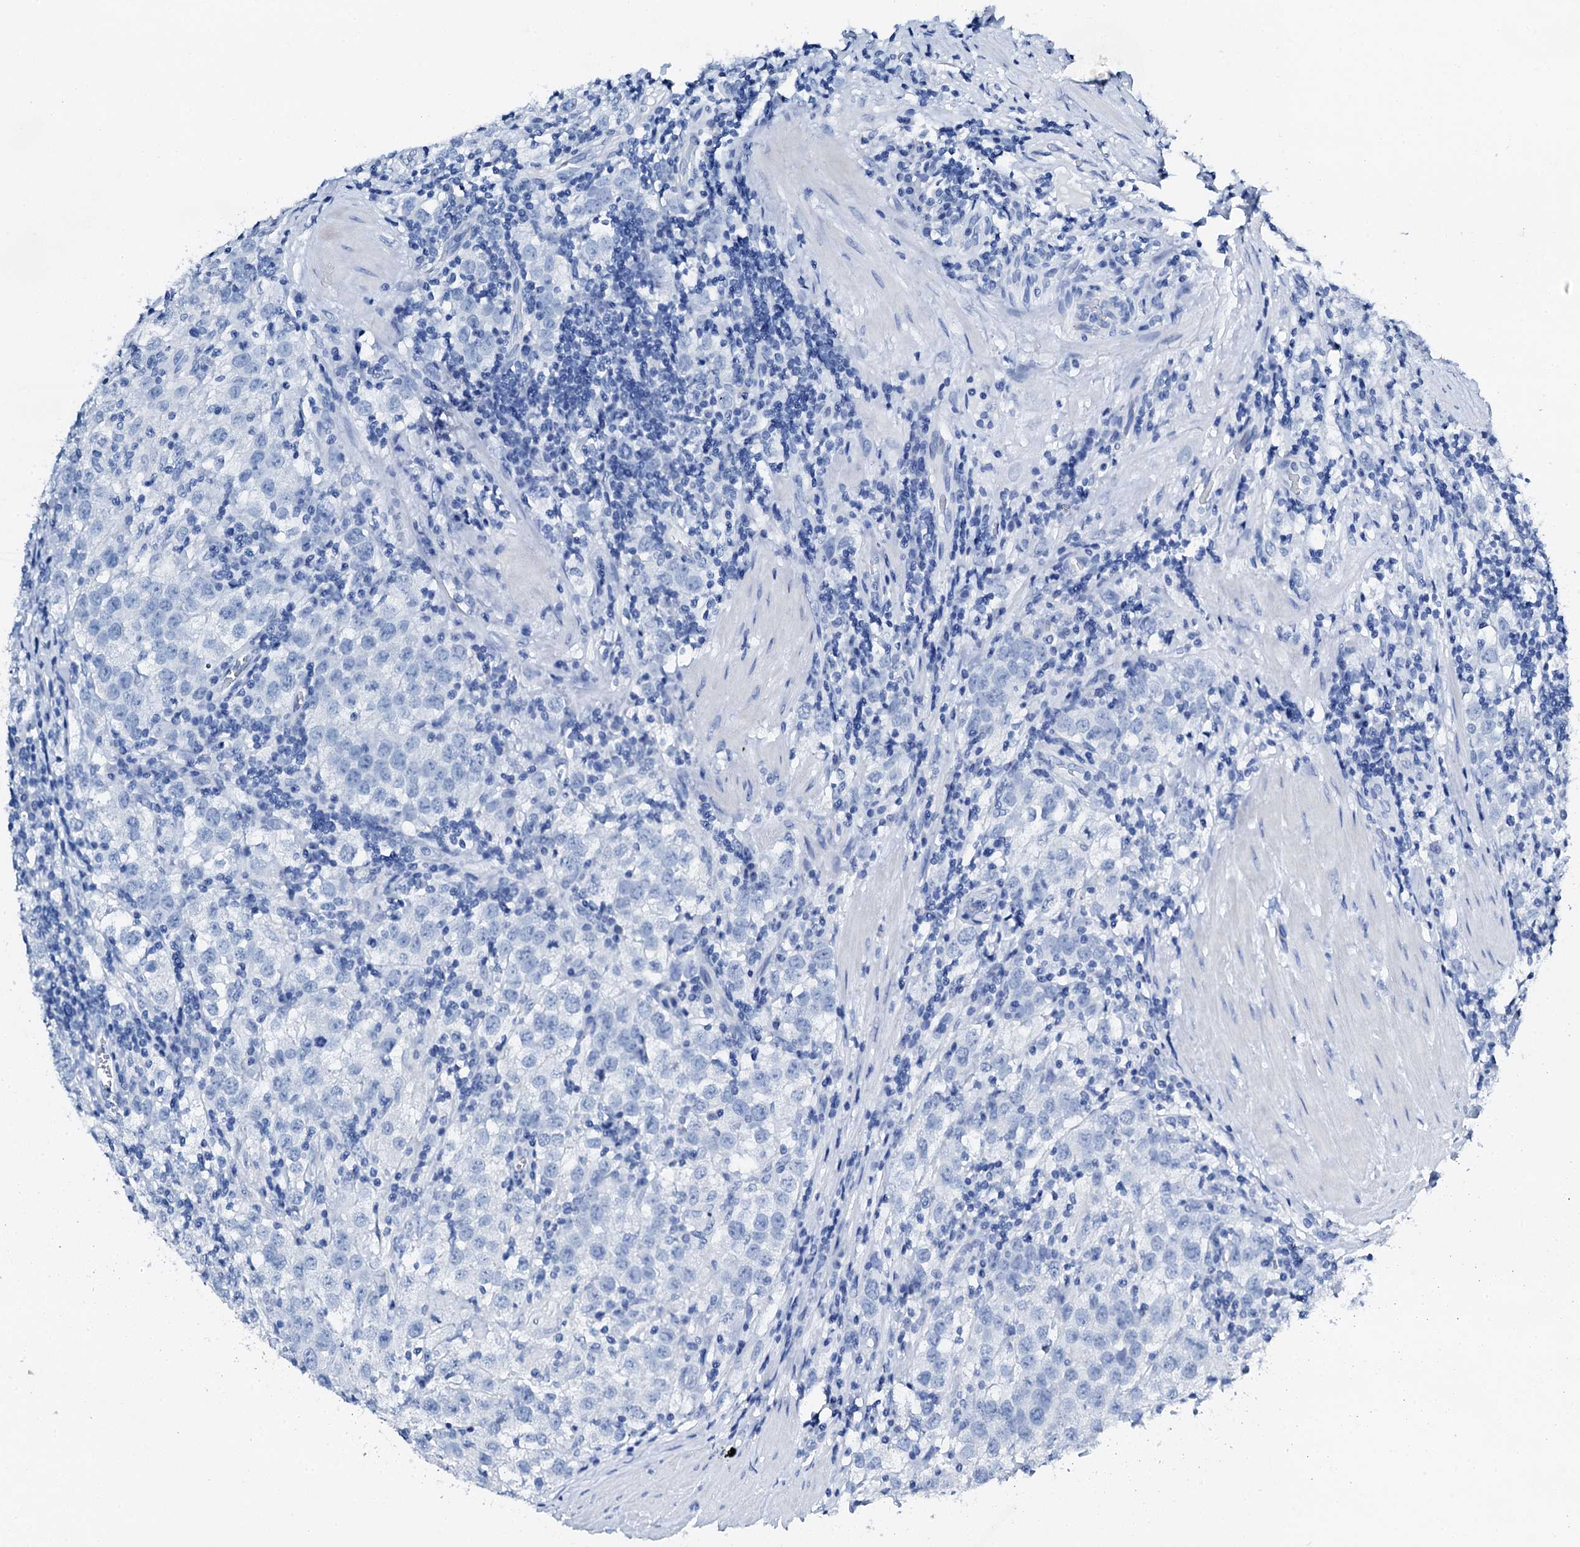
{"staining": {"intensity": "negative", "quantity": "none", "location": "none"}, "tissue": "testis cancer", "cell_type": "Tumor cells", "image_type": "cancer", "snomed": [{"axis": "morphology", "description": "Seminoma, NOS"}, {"axis": "morphology", "description": "Carcinoma, Embryonal, NOS"}, {"axis": "topography", "description": "Testis"}], "caption": "Histopathology image shows no significant protein expression in tumor cells of seminoma (testis).", "gene": "PTH", "patient": {"sex": "male", "age": 43}}